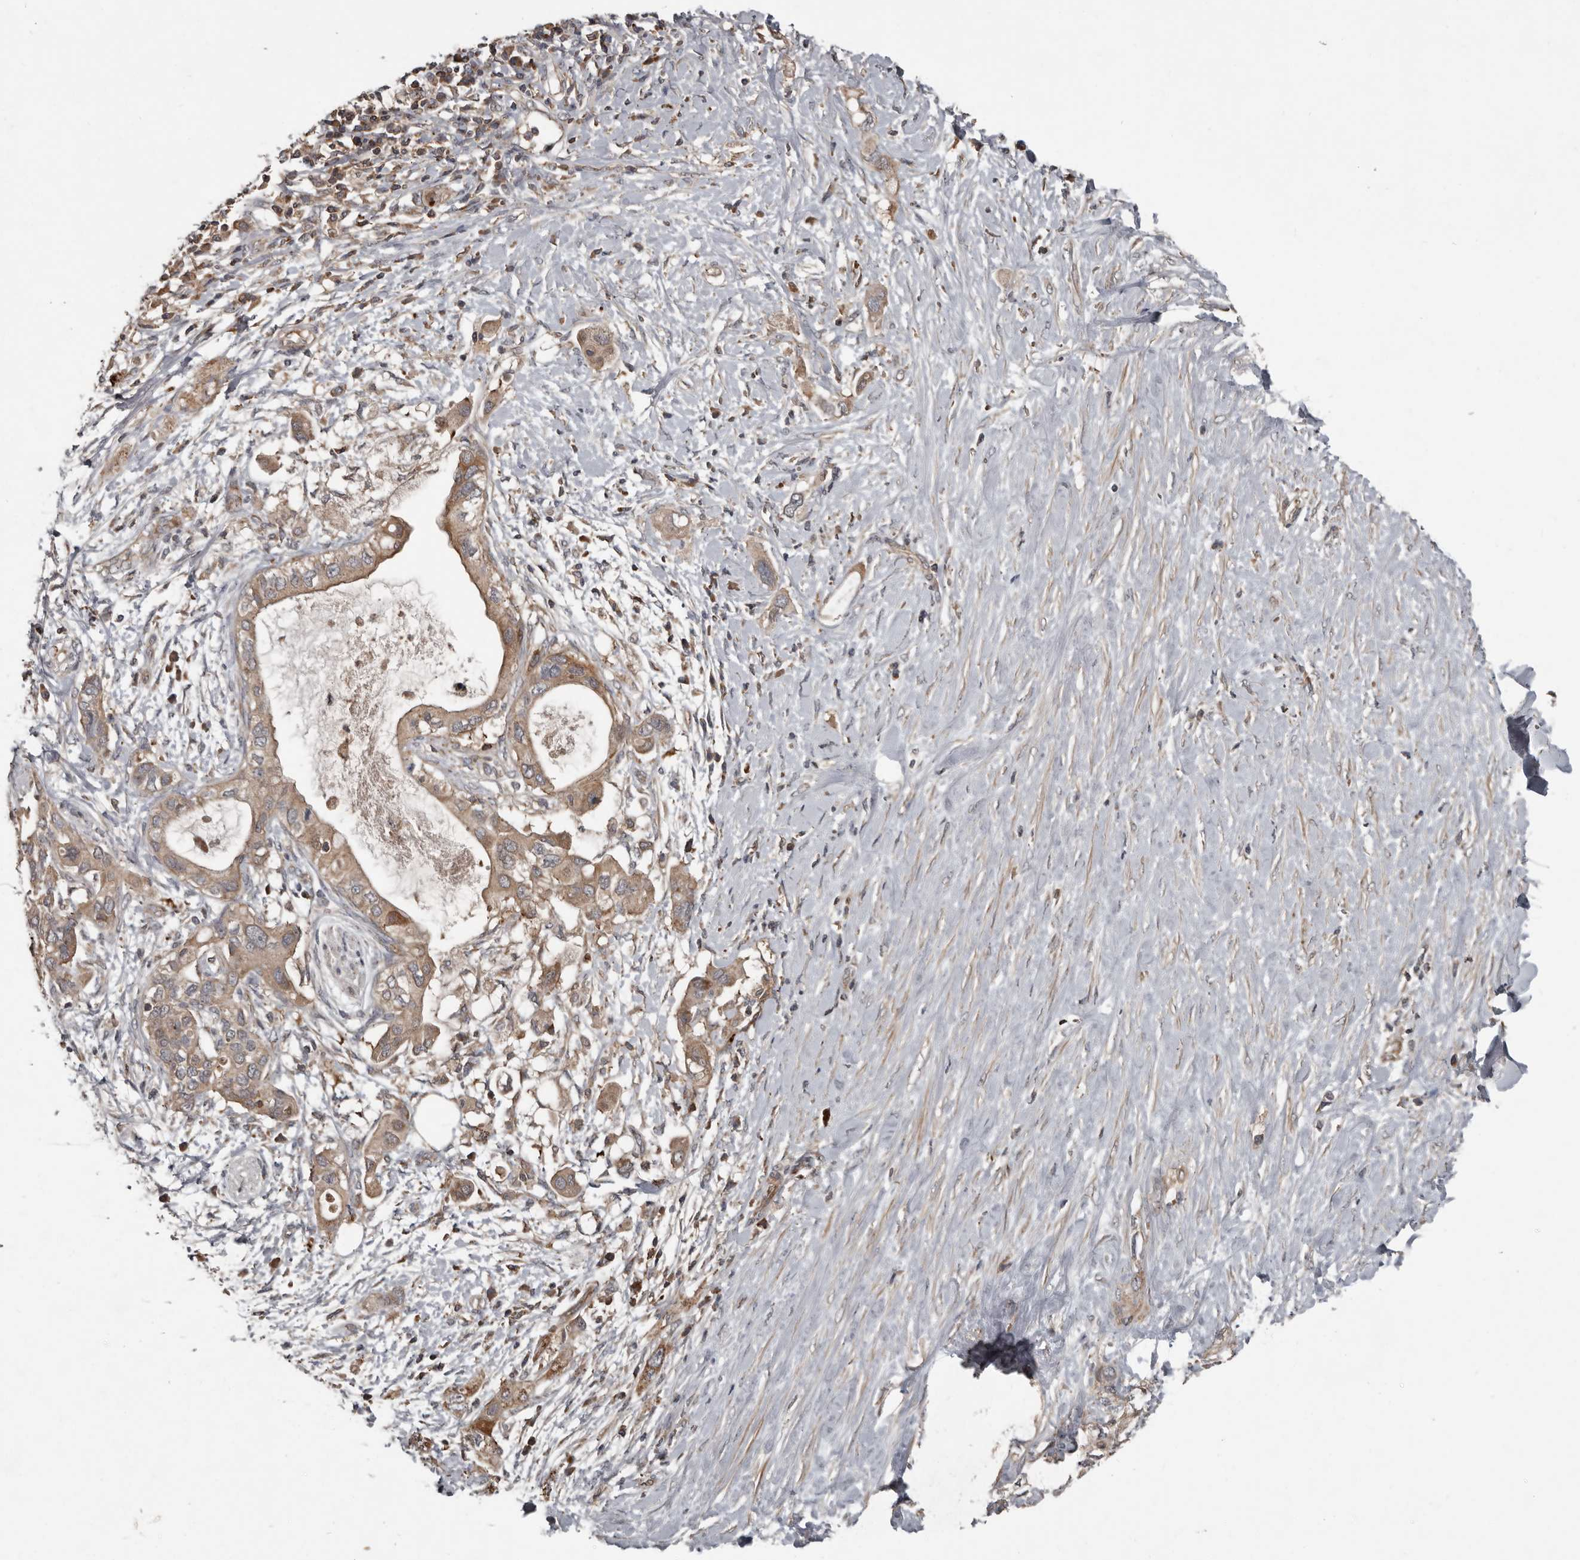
{"staining": {"intensity": "moderate", "quantity": ">75%", "location": "cytoplasmic/membranous"}, "tissue": "pancreatic cancer", "cell_type": "Tumor cells", "image_type": "cancer", "snomed": [{"axis": "morphology", "description": "Adenocarcinoma, NOS"}, {"axis": "topography", "description": "Pancreas"}], "caption": "IHC histopathology image of neoplastic tissue: human adenocarcinoma (pancreatic) stained using IHC exhibits medium levels of moderate protein expression localized specifically in the cytoplasmic/membranous of tumor cells, appearing as a cytoplasmic/membranous brown color.", "gene": "FBXO31", "patient": {"sex": "female", "age": 56}}